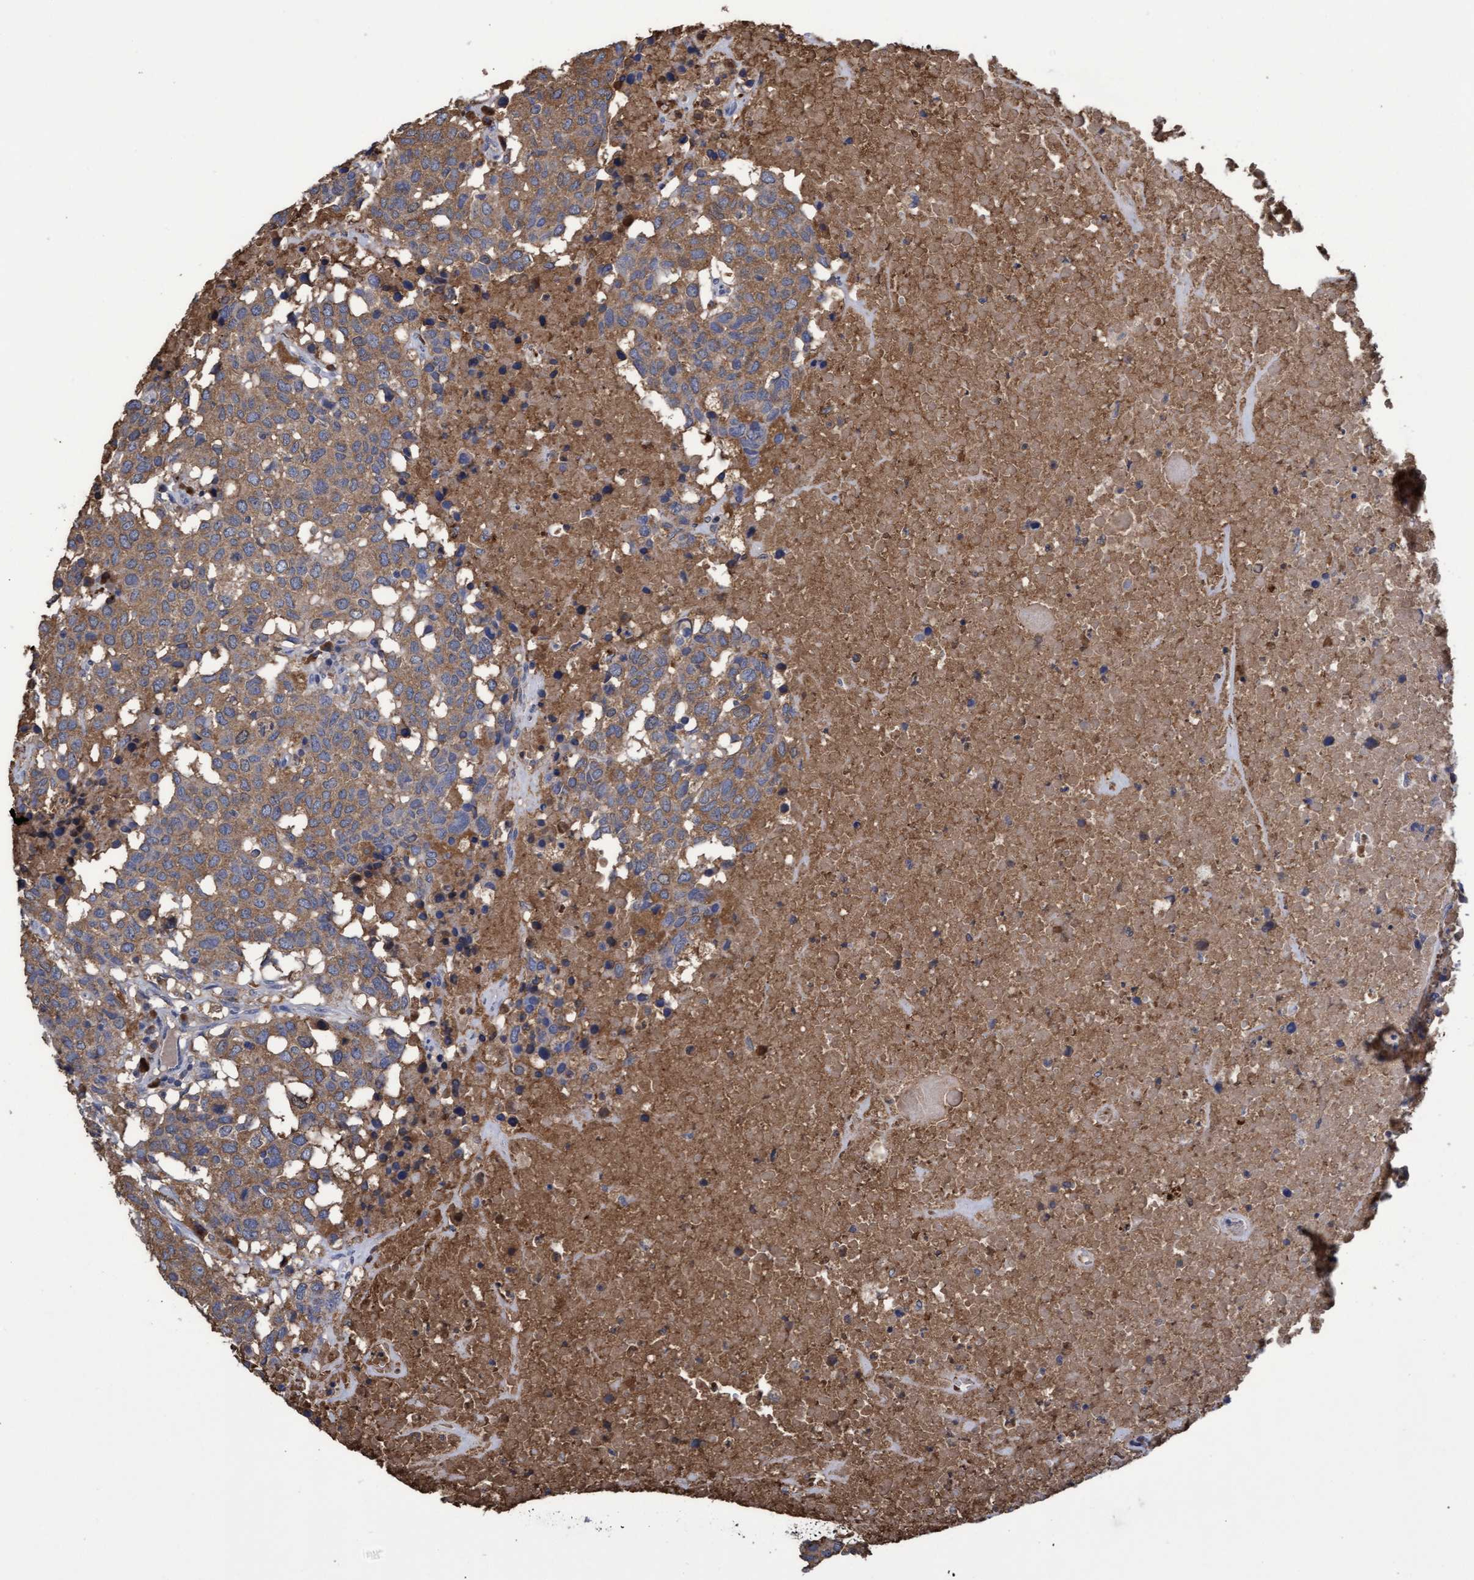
{"staining": {"intensity": "moderate", "quantity": ">75%", "location": "cytoplasmic/membranous"}, "tissue": "head and neck cancer", "cell_type": "Tumor cells", "image_type": "cancer", "snomed": [{"axis": "morphology", "description": "Squamous cell carcinoma, NOS"}, {"axis": "topography", "description": "Head-Neck"}], "caption": "Head and neck squamous cell carcinoma stained with DAB IHC exhibits medium levels of moderate cytoplasmic/membranous positivity in approximately >75% of tumor cells. (DAB (3,3'-diaminobenzidine) IHC with brightfield microscopy, high magnification).", "gene": "GPR39", "patient": {"sex": "male", "age": 66}}